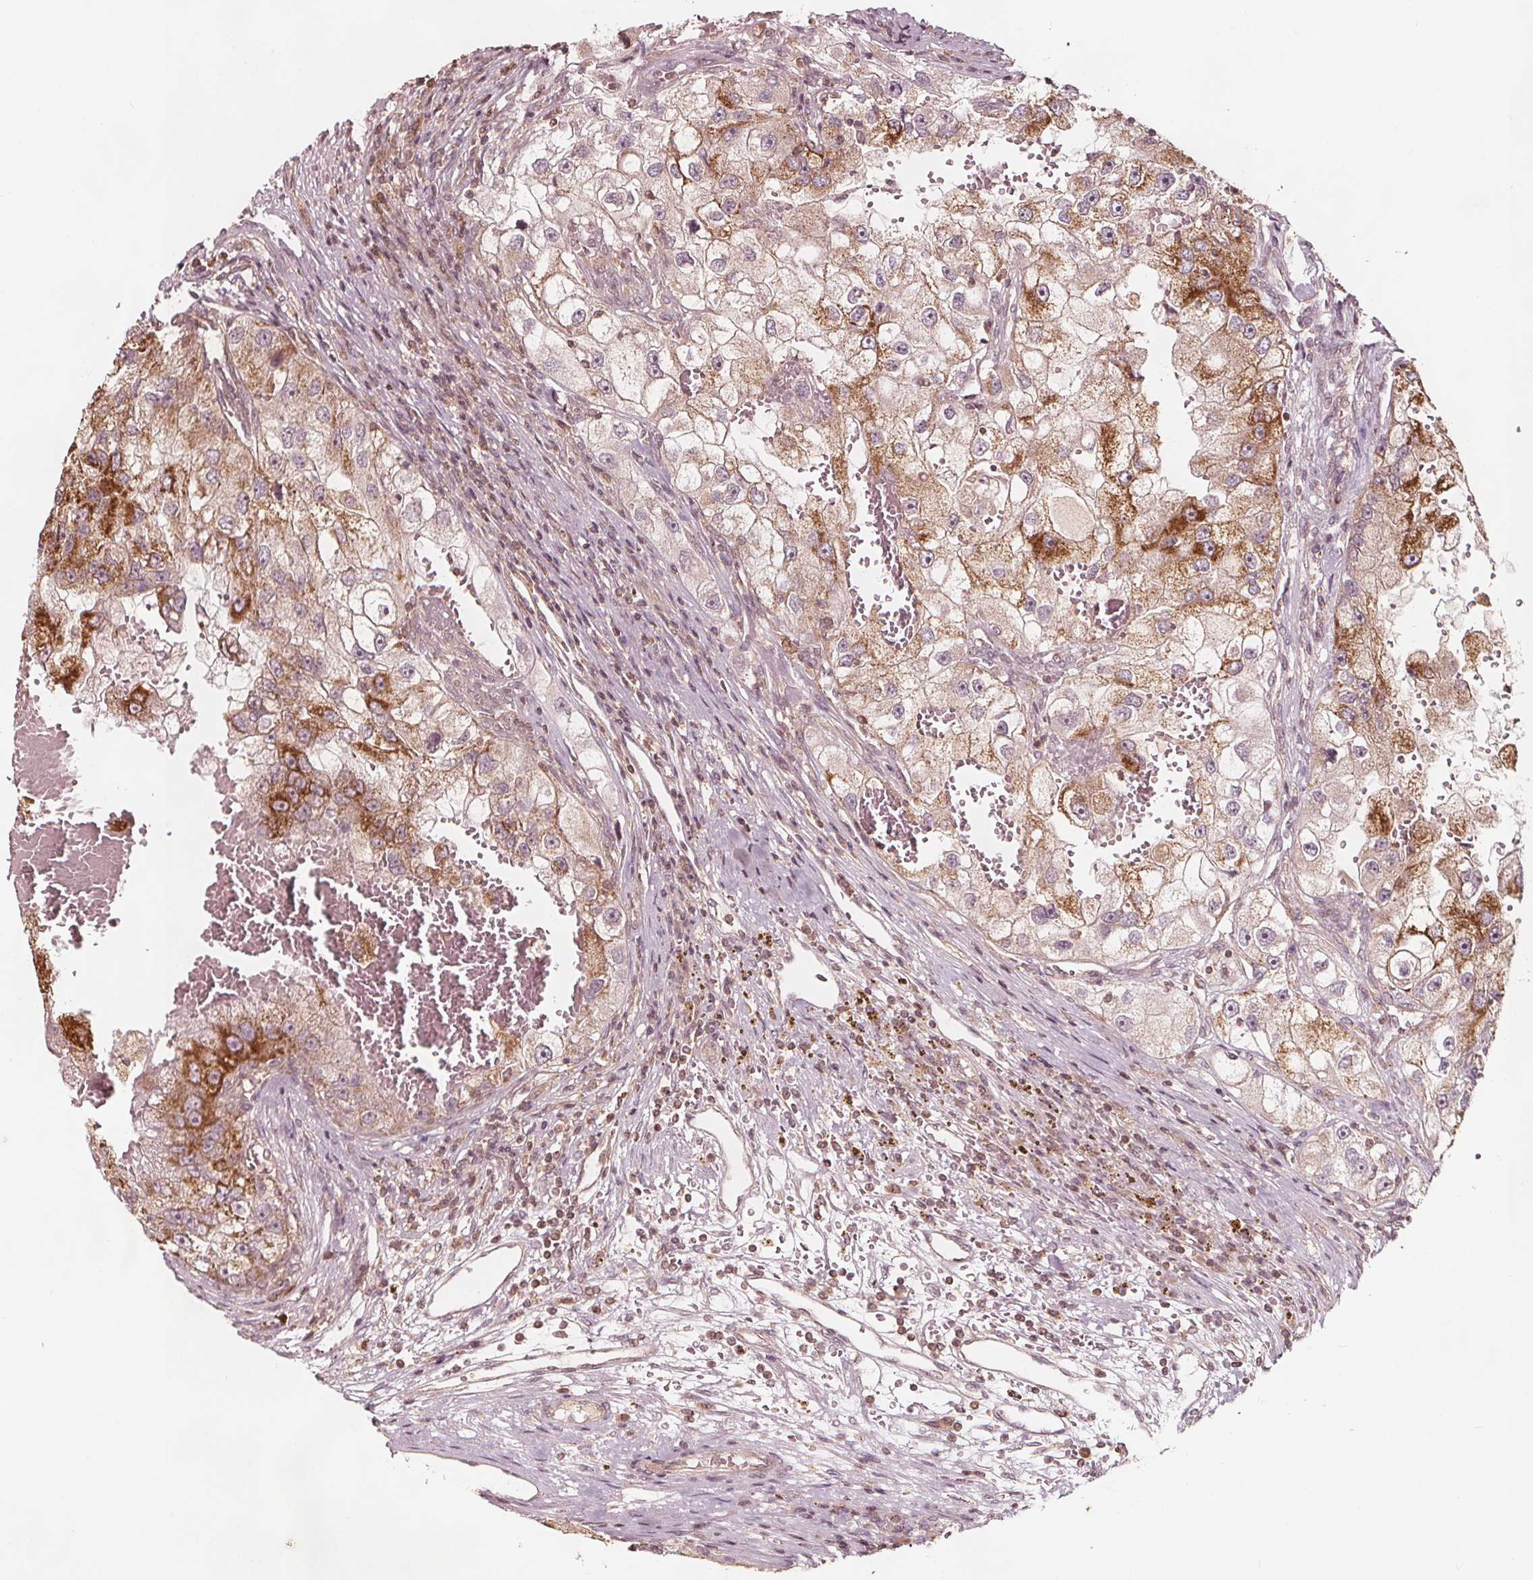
{"staining": {"intensity": "moderate", "quantity": ">75%", "location": "cytoplasmic/membranous"}, "tissue": "renal cancer", "cell_type": "Tumor cells", "image_type": "cancer", "snomed": [{"axis": "morphology", "description": "Adenocarcinoma, NOS"}, {"axis": "topography", "description": "Kidney"}], "caption": "Brown immunohistochemical staining in adenocarcinoma (renal) exhibits moderate cytoplasmic/membranous staining in about >75% of tumor cells. Nuclei are stained in blue.", "gene": "AIP", "patient": {"sex": "male", "age": 63}}